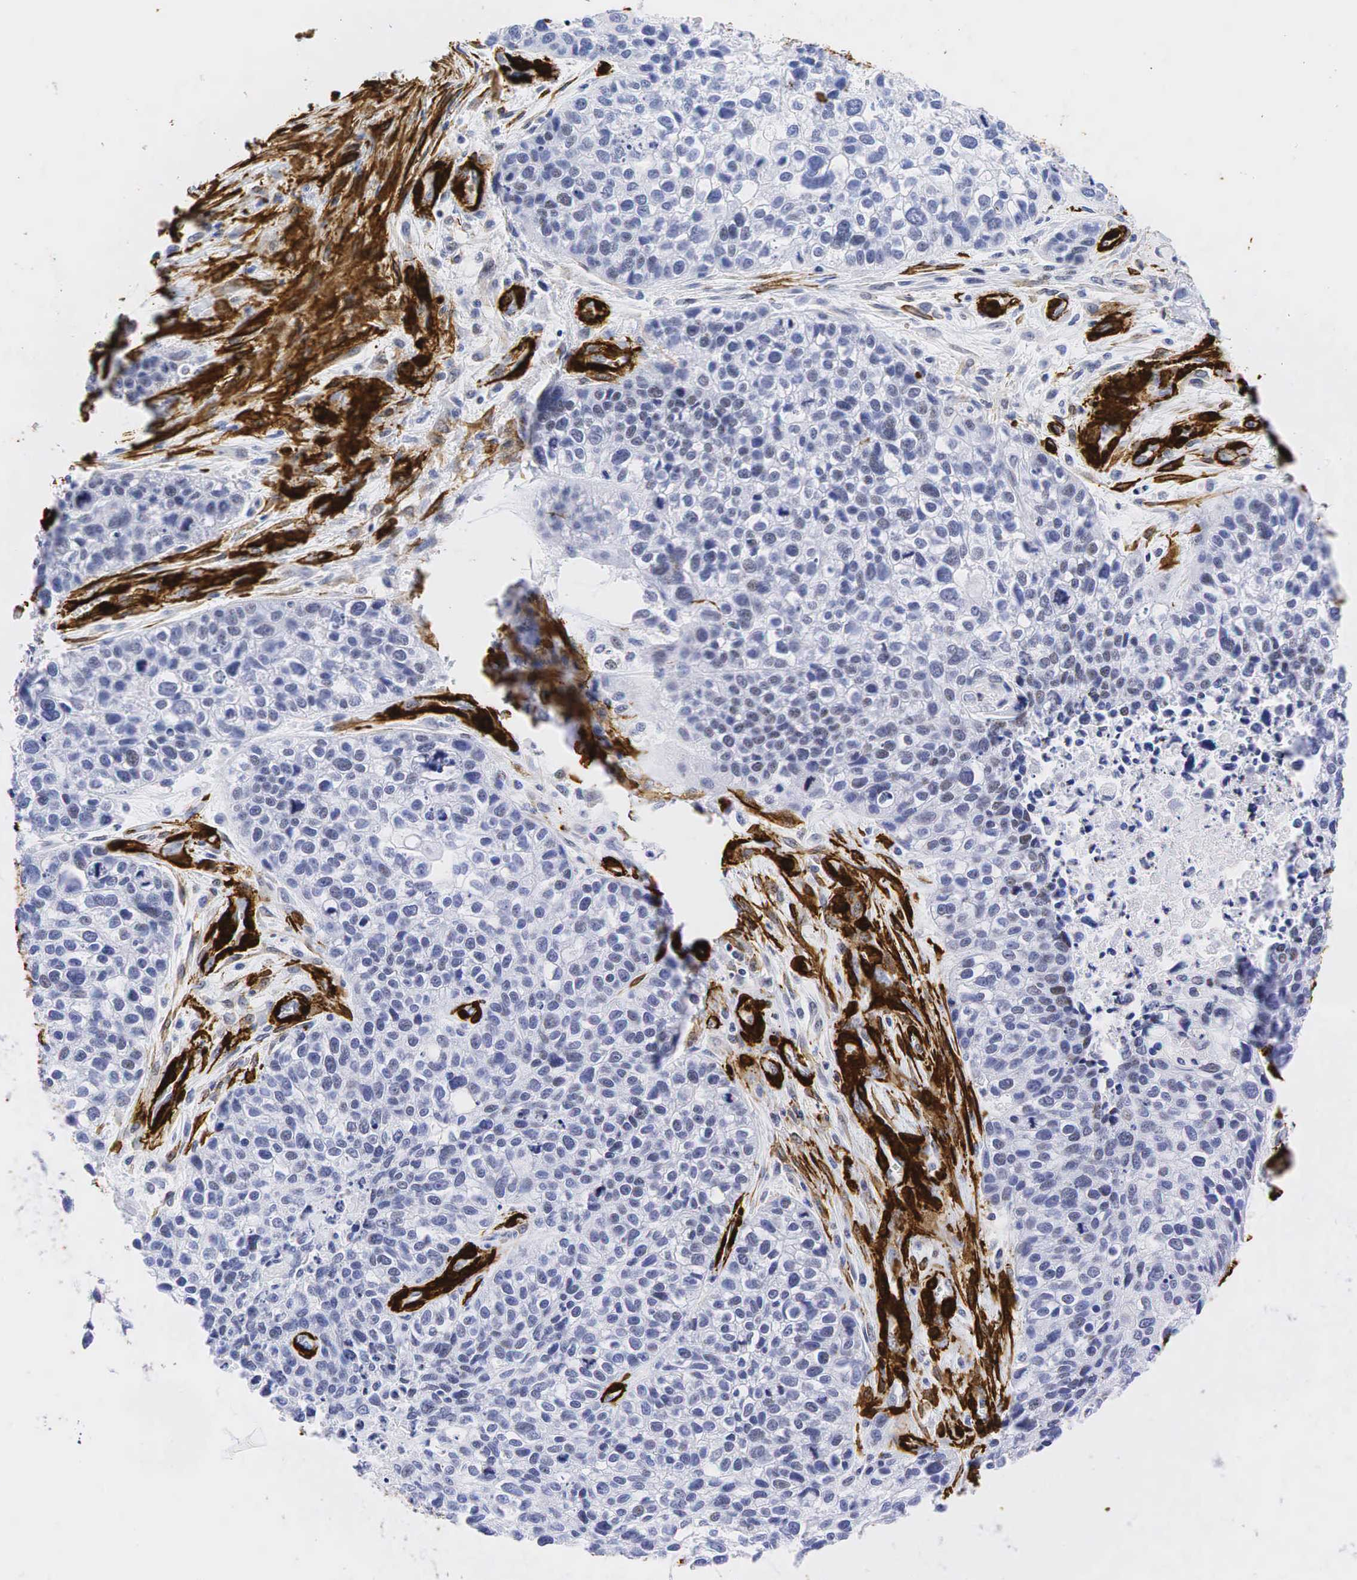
{"staining": {"intensity": "negative", "quantity": "none", "location": "none"}, "tissue": "lung cancer", "cell_type": "Tumor cells", "image_type": "cancer", "snomed": [{"axis": "morphology", "description": "Squamous cell carcinoma, NOS"}, {"axis": "topography", "description": "Lymph node"}, {"axis": "topography", "description": "Lung"}], "caption": "Squamous cell carcinoma (lung) was stained to show a protein in brown. There is no significant expression in tumor cells.", "gene": "ACTA2", "patient": {"sex": "male", "age": 74}}